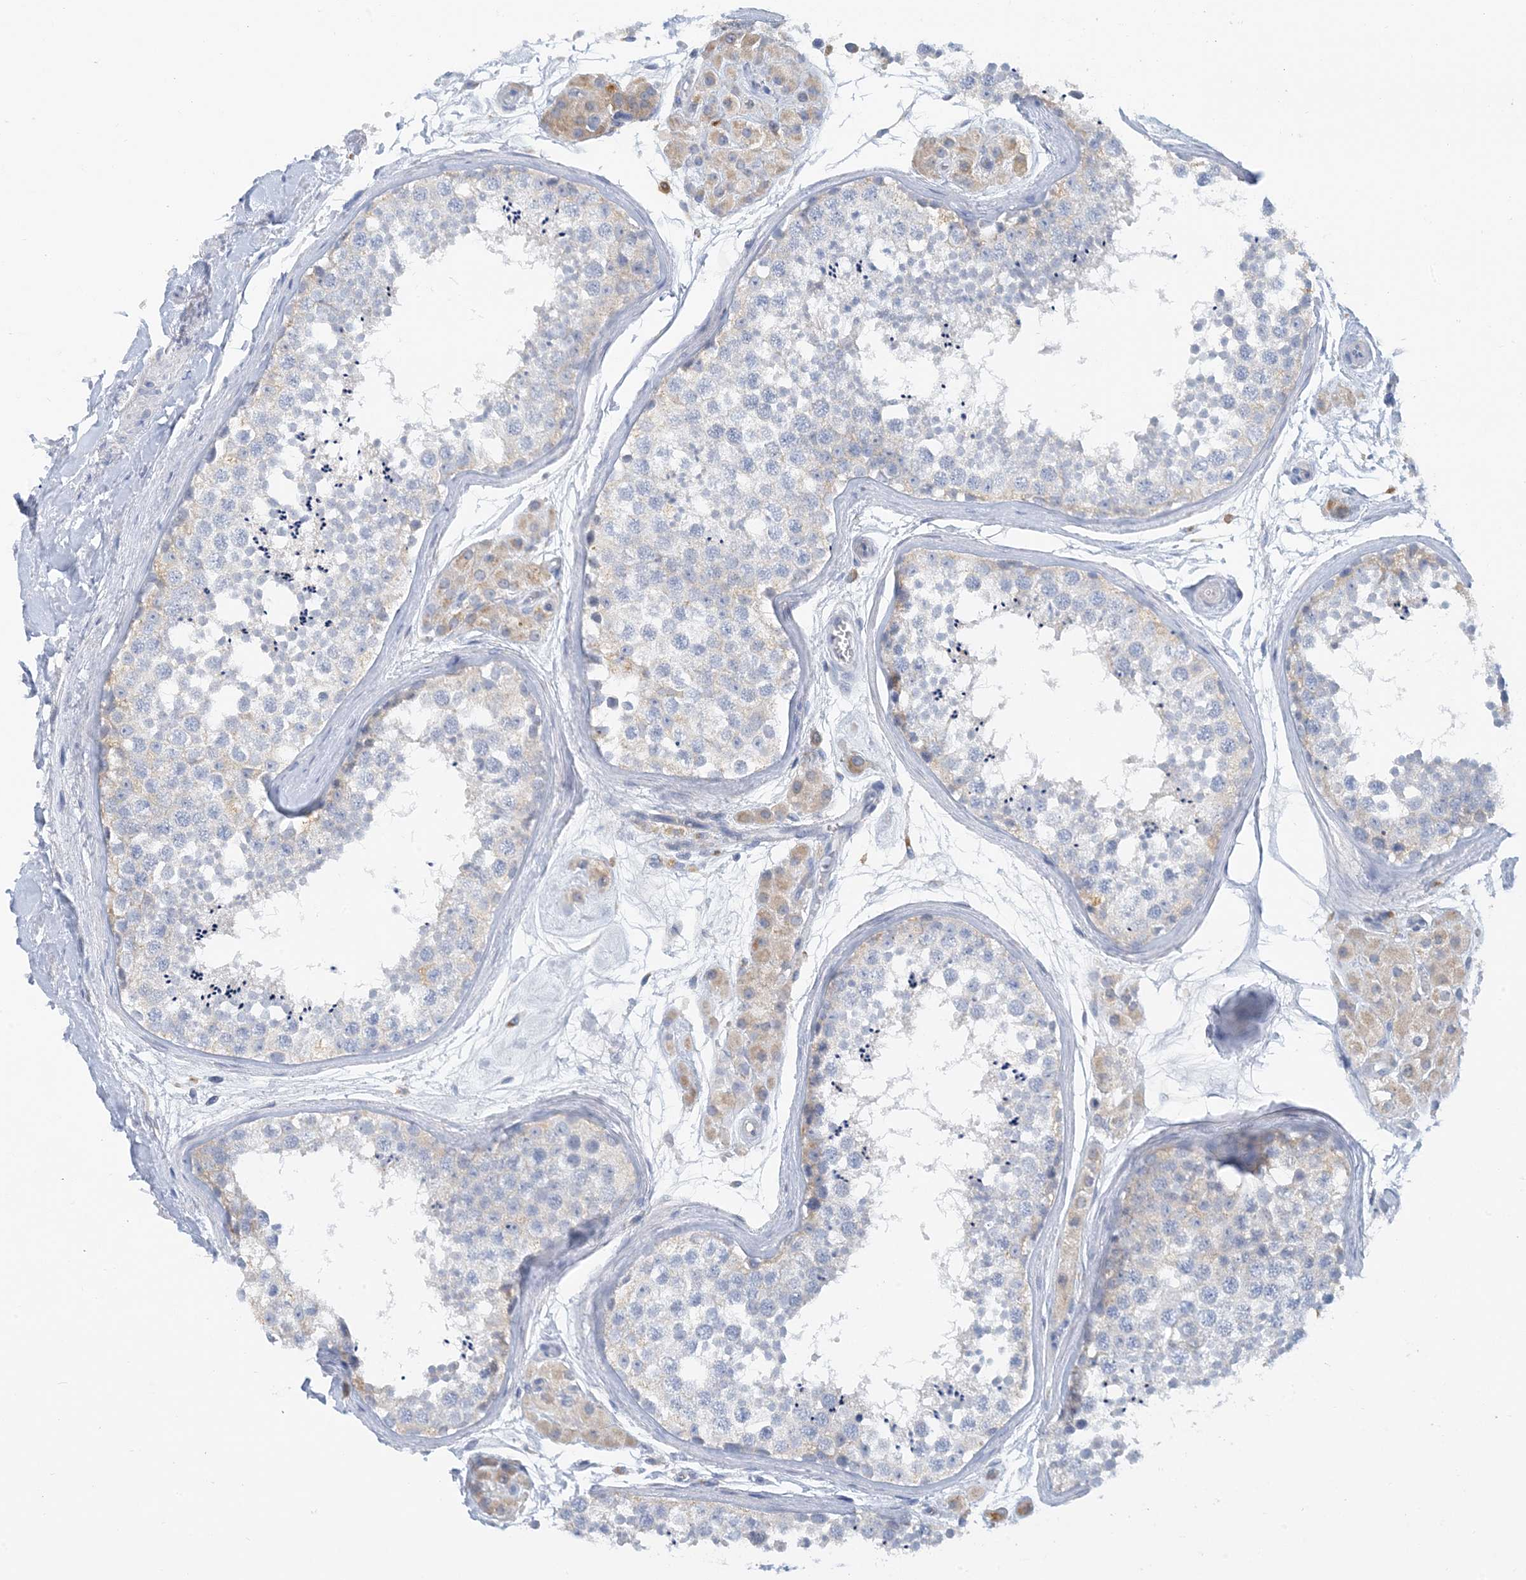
{"staining": {"intensity": "negative", "quantity": "none", "location": "none"}, "tissue": "testis", "cell_type": "Cells in seminiferous ducts", "image_type": "normal", "snomed": [{"axis": "morphology", "description": "Normal tissue, NOS"}, {"axis": "topography", "description": "Testis"}], "caption": "Immunohistochemistry image of unremarkable testis stained for a protein (brown), which demonstrates no staining in cells in seminiferous ducts.", "gene": "ZCCHC12", "patient": {"sex": "male", "age": 56}}